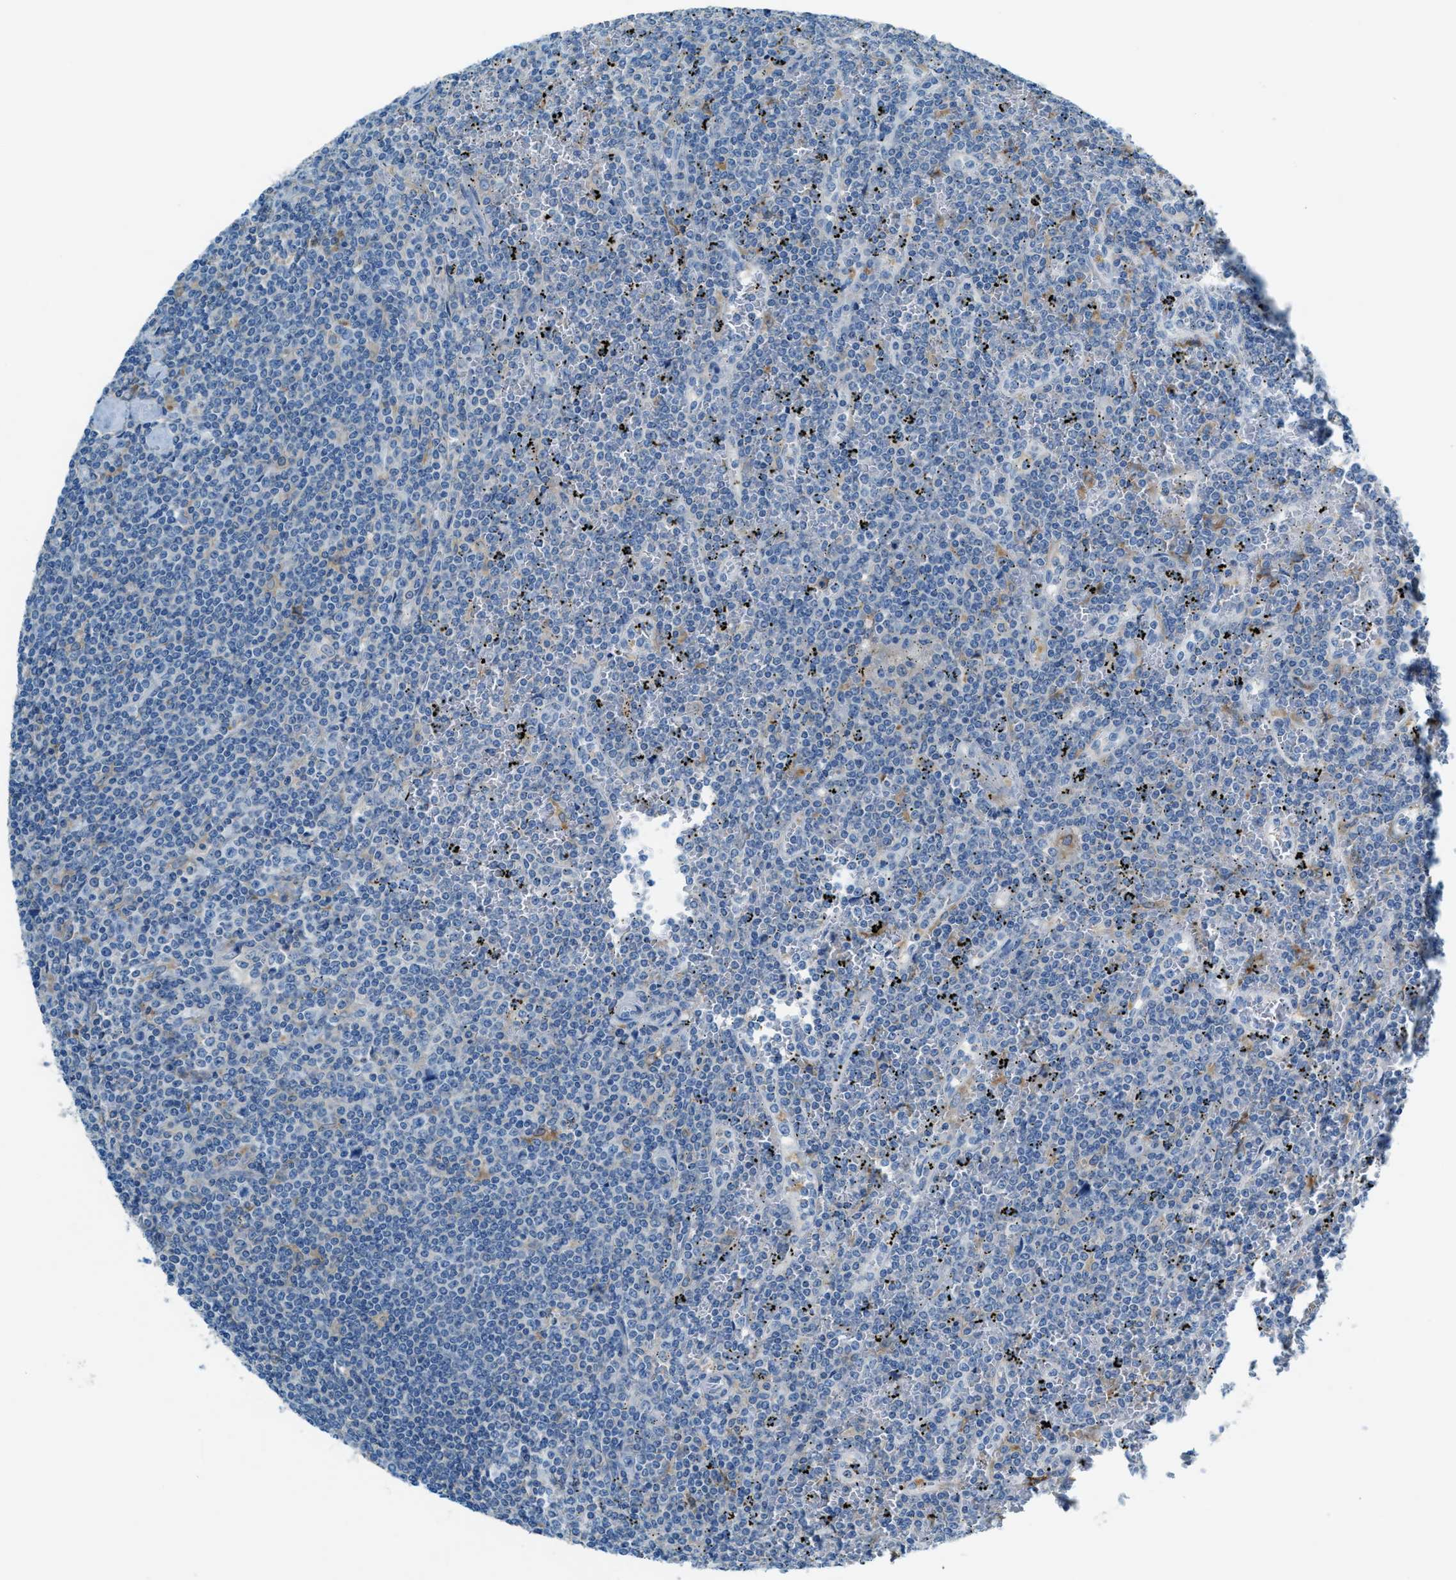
{"staining": {"intensity": "negative", "quantity": "none", "location": "none"}, "tissue": "lymphoma", "cell_type": "Tumor cells", "image_type": "cancer", "snomed": [{"axis": "morphology", "description": "Malignant lymphoma, non-Hodgkin's type, Low grade"}, {"axis": "topography", "description": "Spleen"}], "caption": "Immunohistochemical staining of human lymphoma demonstrates no significant positivity in tumor cells. Brightfield microscopy of immunohistochemistry stained with DAB (brown) and hematoxylin (blue), captured at high magnification.", "gene": "MATCAP2", "patient": {"sex": "female", "age": 19}}